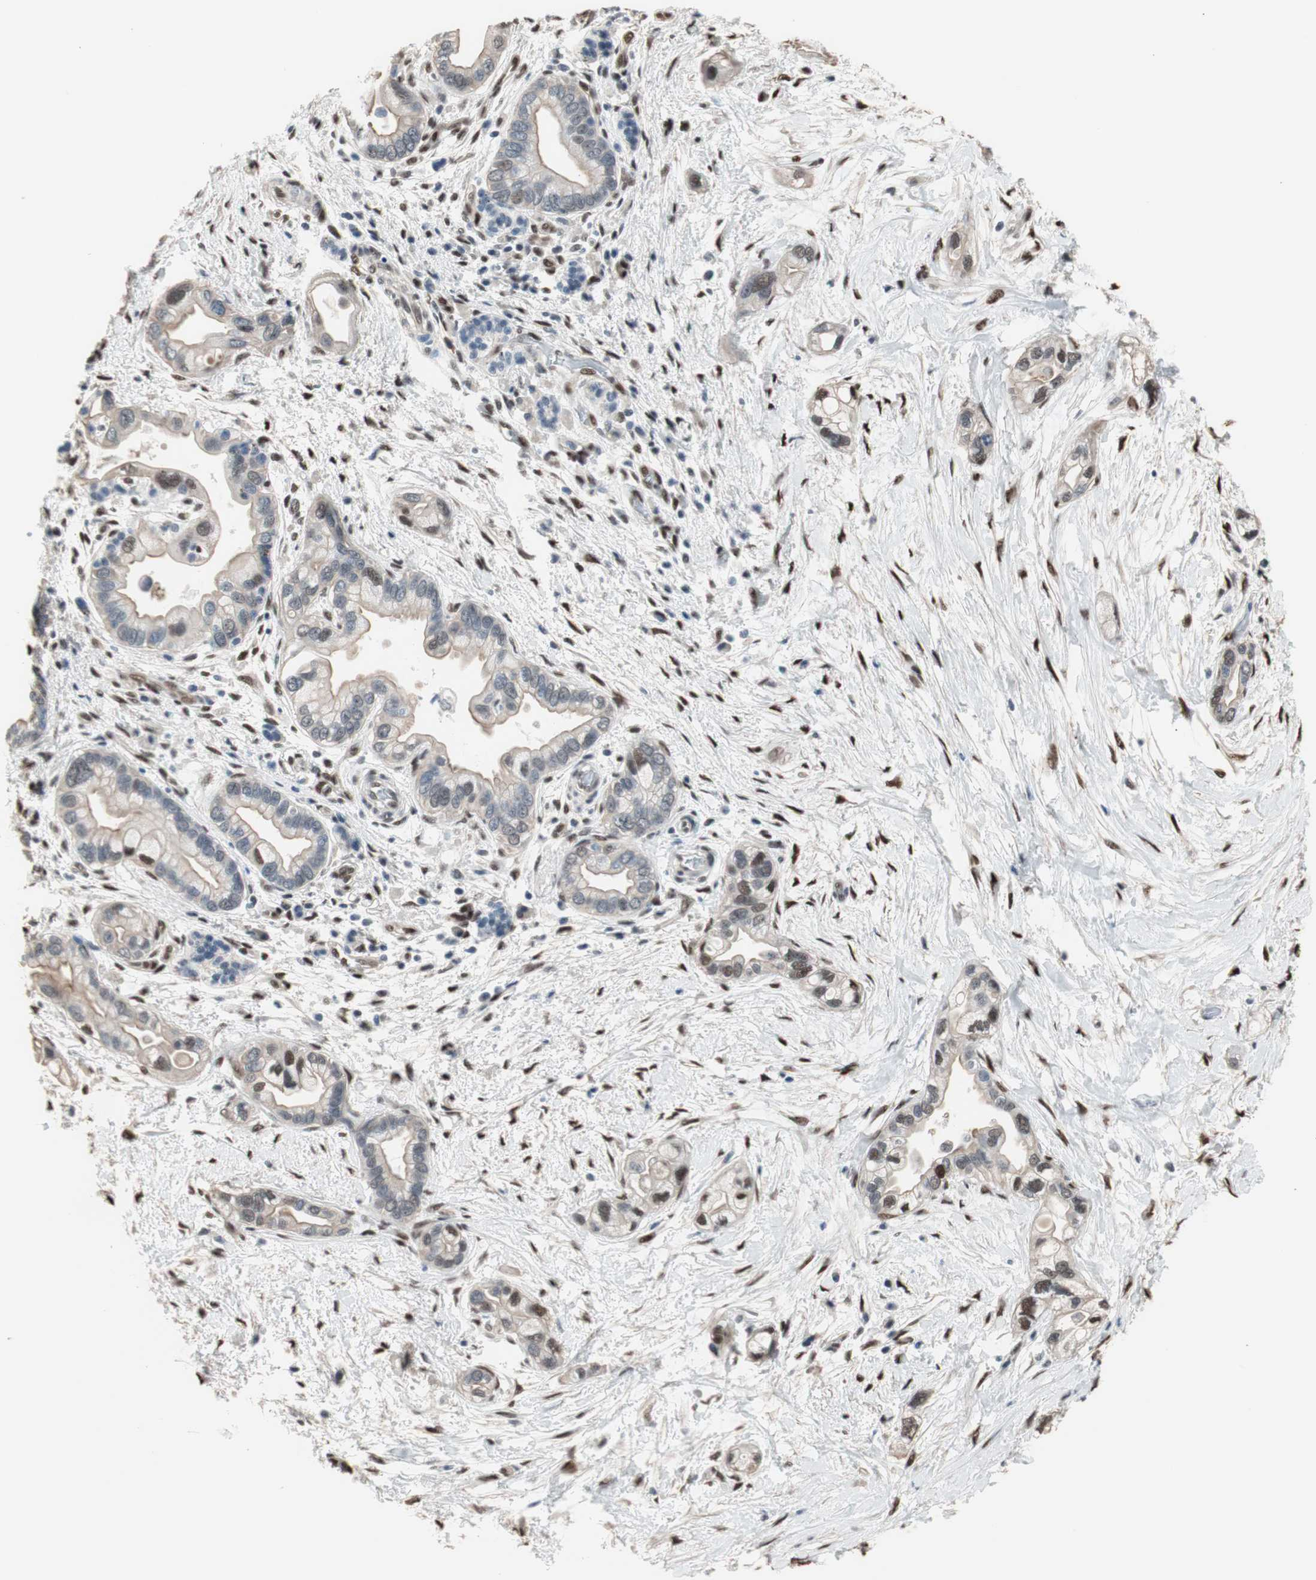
{"staining": {"intensity": "weak", "quantity": "25%-75%", "location": "cytoplasmic/membranous,nuclear"}, "tissue": "pancreatic cancer", "cell_type": "Tumor cells", "image_type": "cancer", "snomed": [{"axis": "morphology", "description": "Adenocarcinoma, NOS"}, {"axis": "topography", "description": "Pancreas"}], "caption": "Weak cytoplasmic/membranous and nuclear positivity is seen in approximately 25%-75% of tumor cells in pancreatic adenocarcinoma.", "gene": "PML", "patient": {"sex": "female", "age": 77}}